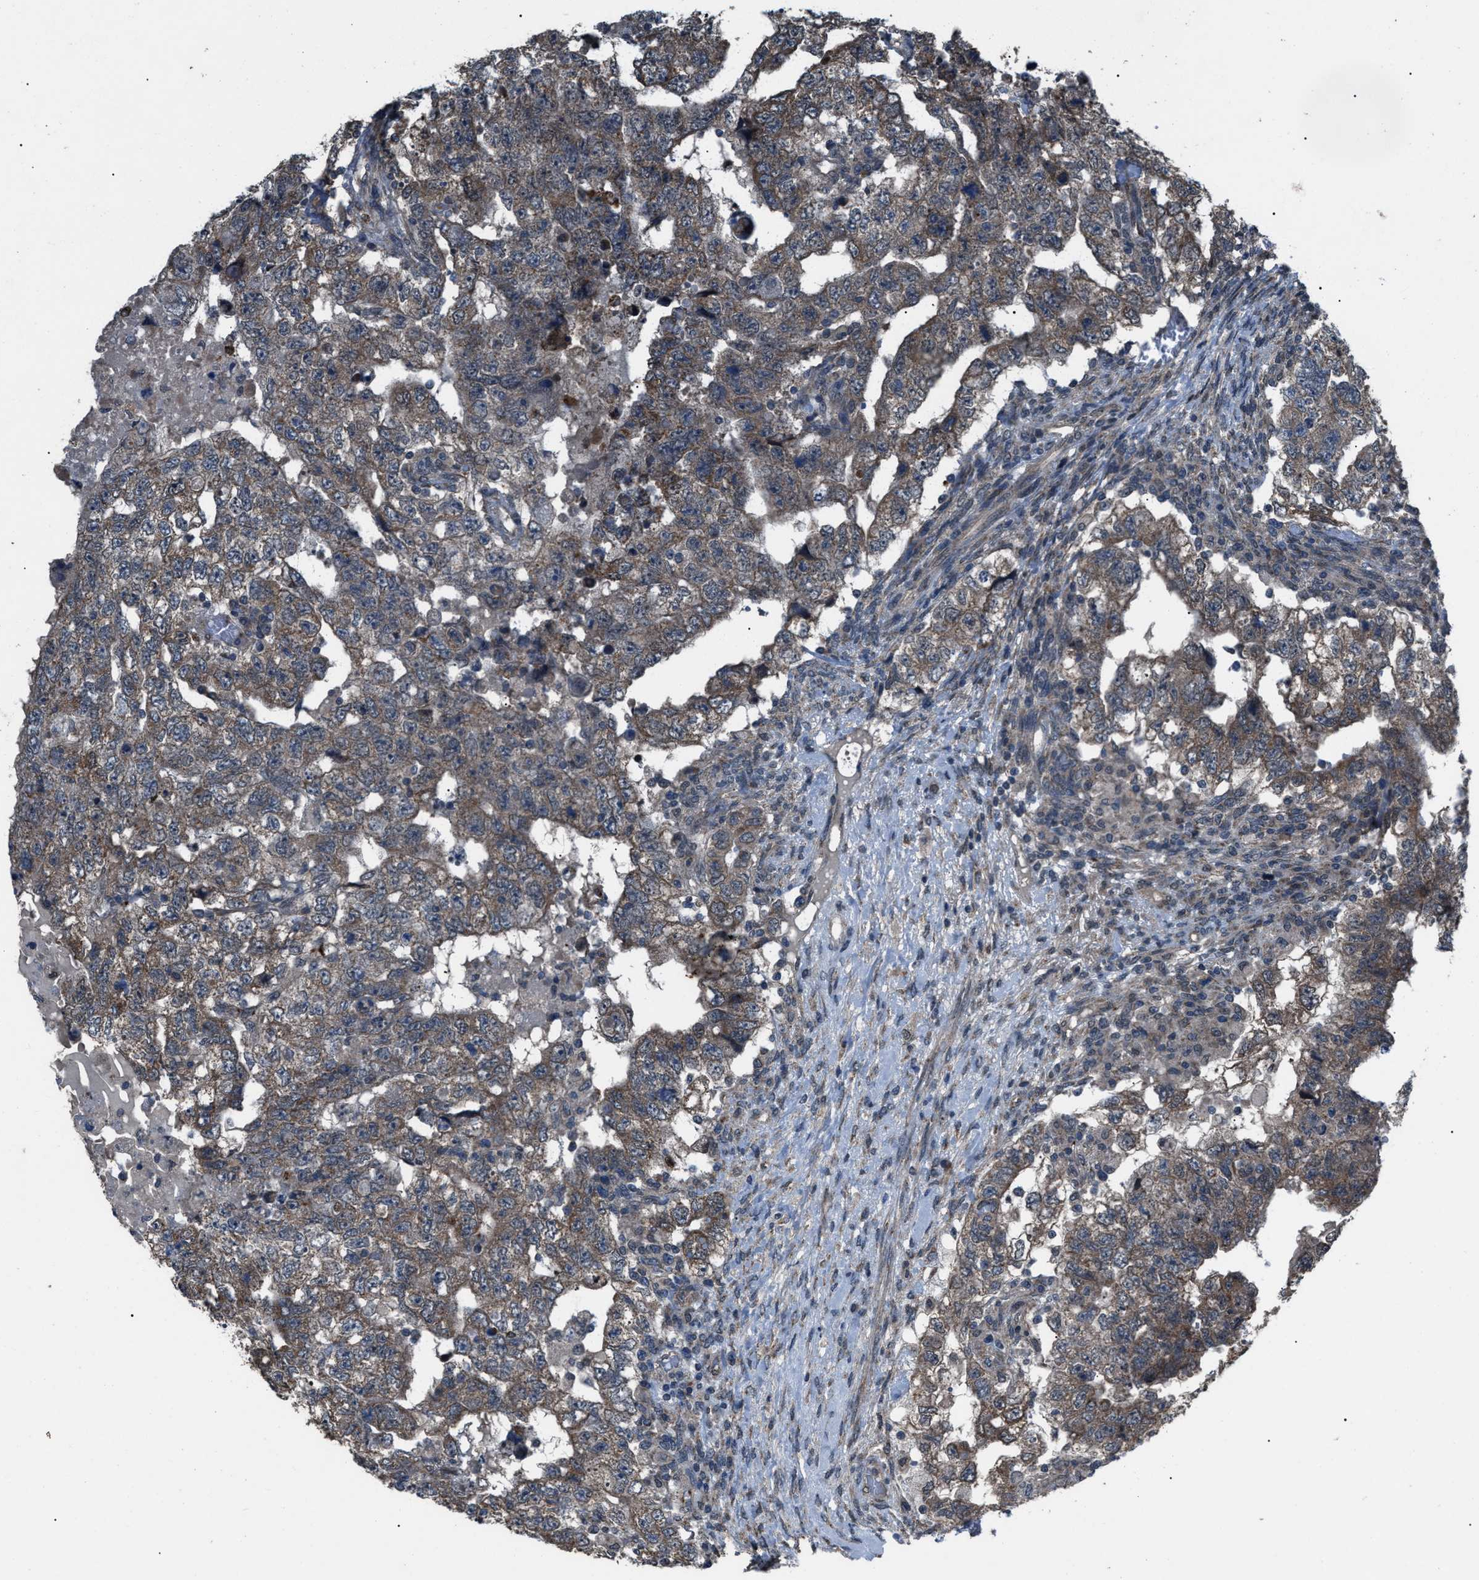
{"staining": {"intensity": "moderate", "quantity": "25%-75%", "location": "cytoplasmic/membranous"}, "tissue": "testis cancer", "cell_type": "Tumor cells", "image_type": "cancer", "snomed": [{"axis": "morphology", "description": "Carcinoma, Embryonal, NOS"}, {"axis": "topography", "description": "Testis"}], "caption": "DAB immunohistochemical staining of embryonal carcinoma (testis) demonstrates moderate cytoplasmic/membranous protein positivity in about 25%-75% of tumor cells. The staining is performed using DAB (3,3'-diaminobenzidine) brown chromogen to label protein expression. The nuclei are counter-stained blue using hematoxylin.", "gene": "ZFAND2A", "patient": {"sex": "male", "age": 36}}